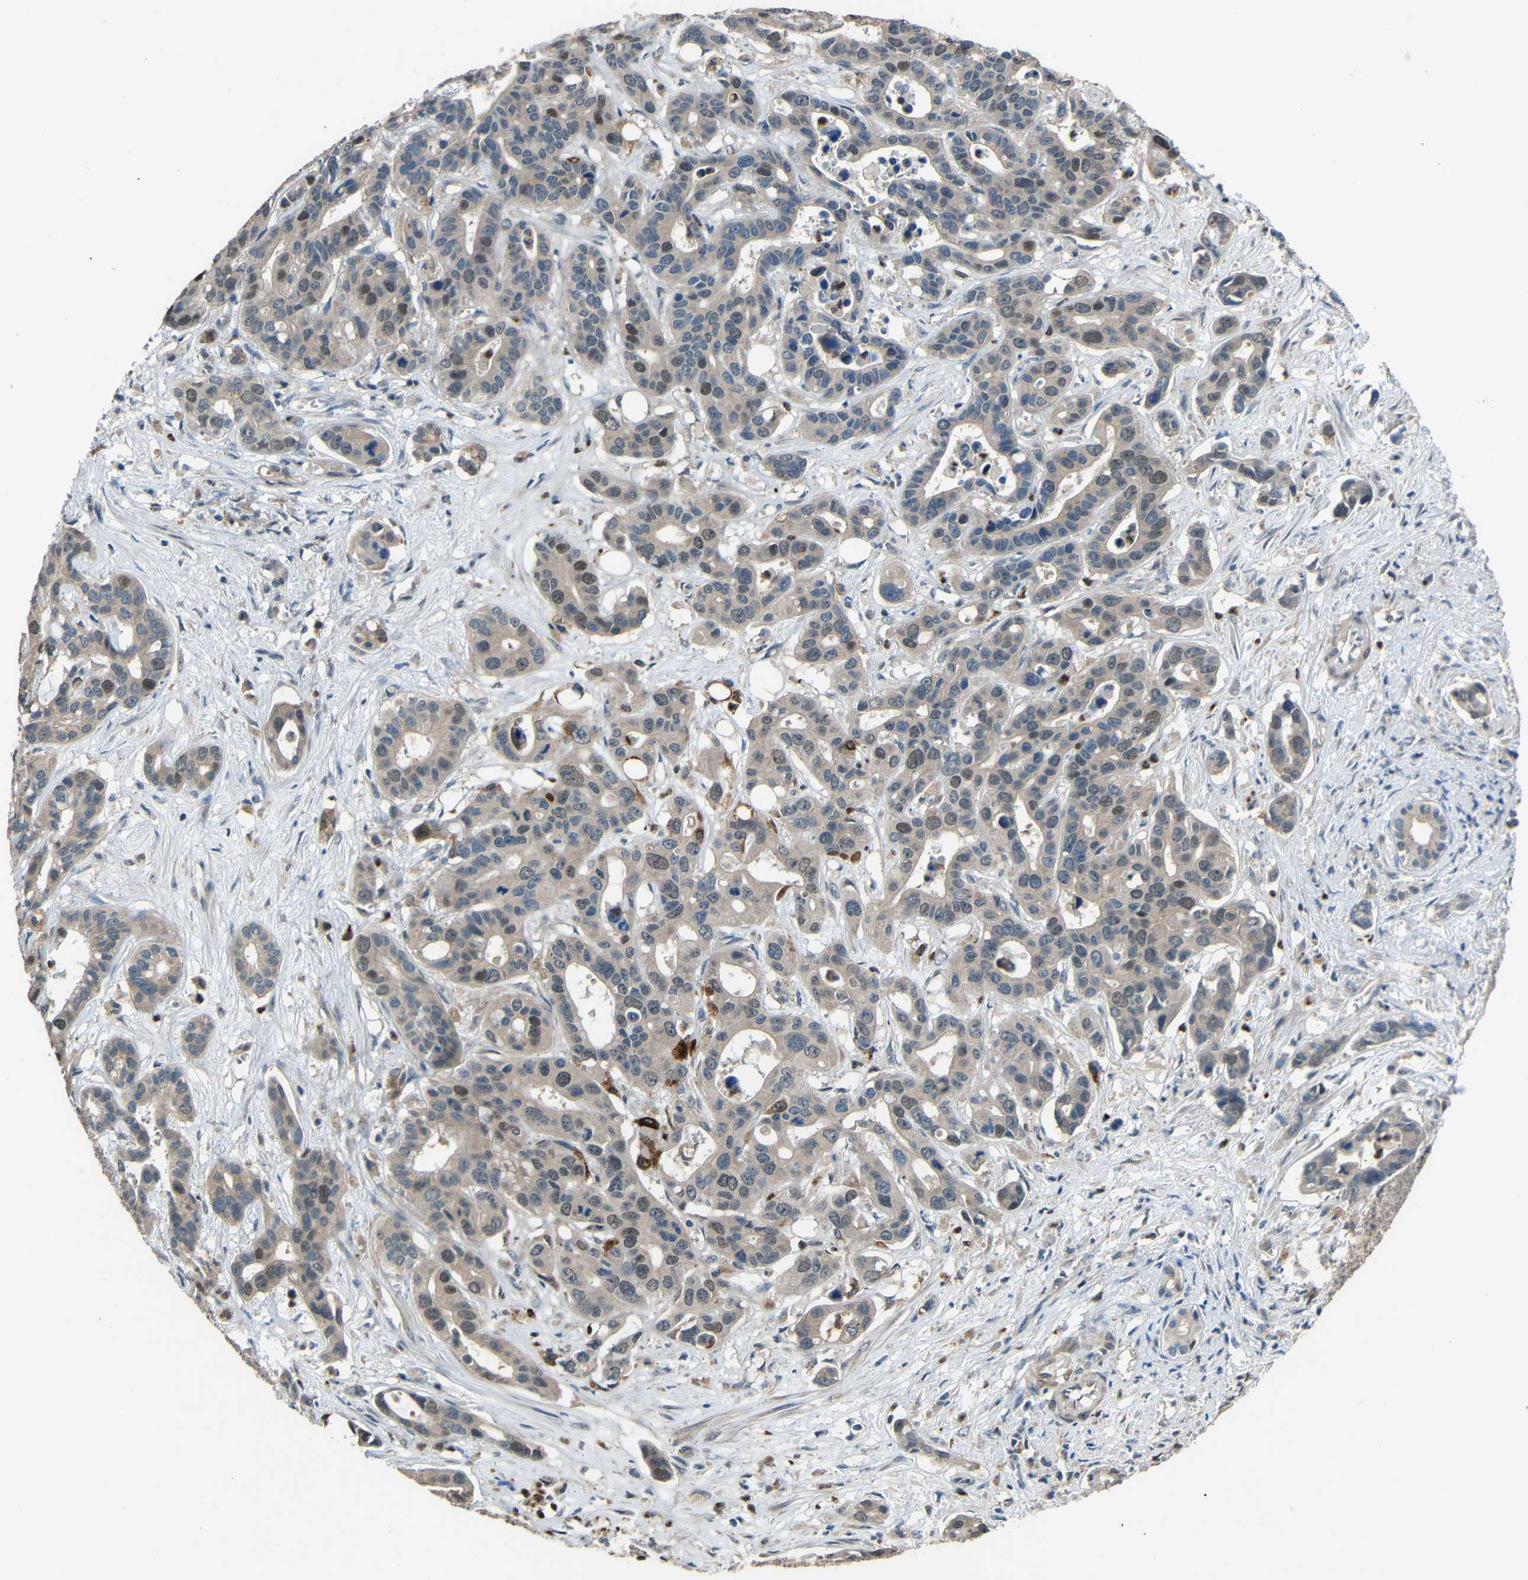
{"staining": {"intensity": "weak", "quantity": ">75%", "location": "cytoplasmic/membranous"}, "tissue": "liver cancer", "cell_type": "Tumor cells", "image_type": "cancer", "snomed": [{"axis": "morphology", "description": "Cholangiocarcinoma"}, {"axis": "topography", "description": "Liver"}], "caption": "Approximately >75% of tumor cells in human liver cancer (cholangiocarcinoma) demonstrate weak cytoplasmic/membranous protein staining as visualized by brown immunohistochemical staining.", "gene": "STBD1", "patient": {"sex": "female", "age": 65}}